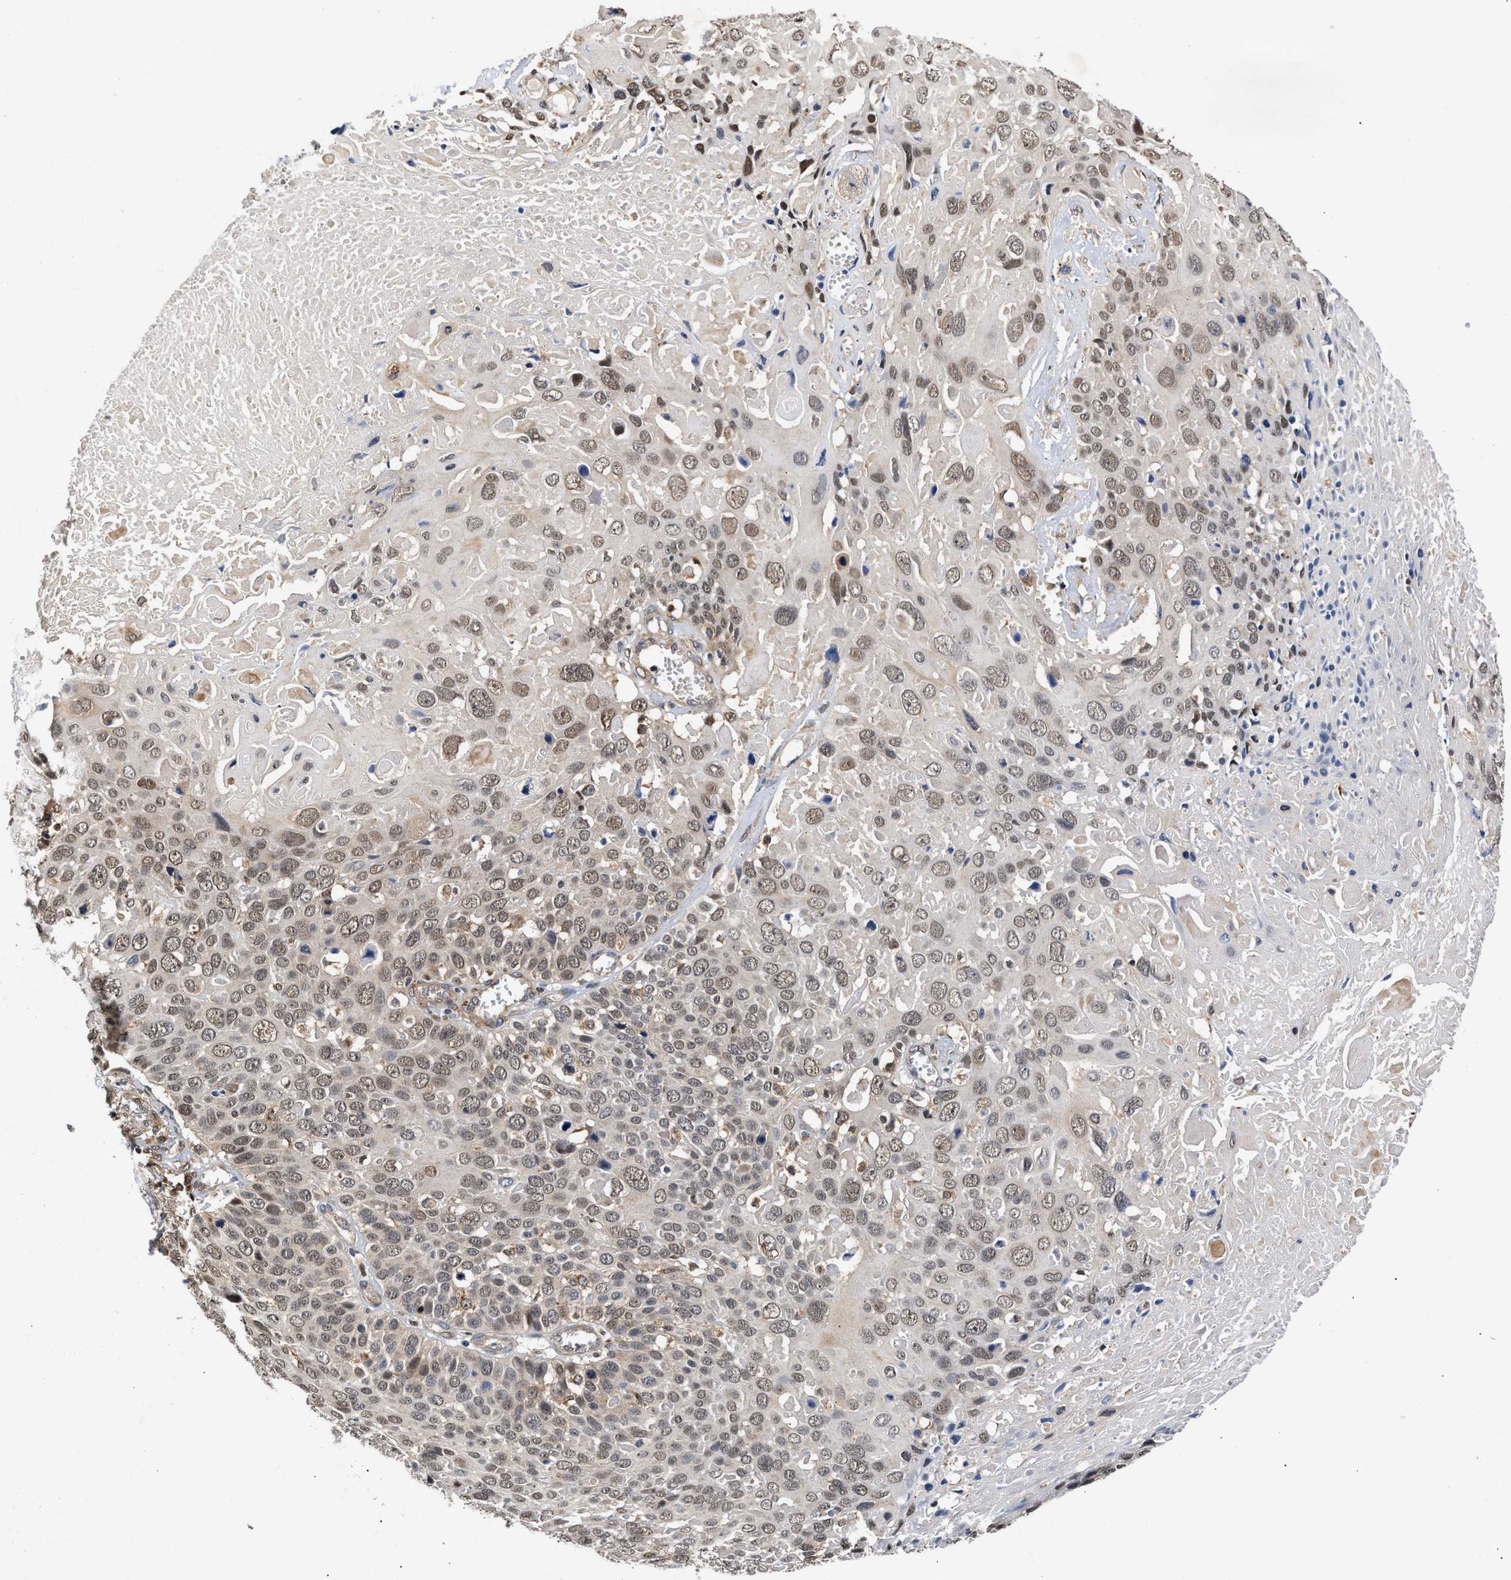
{"staining": {"intensity": "weak", "quantity": "25%-75%", "location": "nuclear"}, "tissue": "cervical cancer", "cell_type": "Tumor cells", "image_type": "cancer", "snomed": [{"axis": "morphology", "description": "Squamous cell carcinoma, NOS"}, {"axis": "topography", "description": "Cervix"}], "caption": "Squamous cell carcinoma (cervical) stained with immunohistochemistry (IHC) exhibits weak nuclear expression in about 25%-75% of tumor cells.", "gene": "CLIP2", "patient": {"sex": "female", "age": 74}}